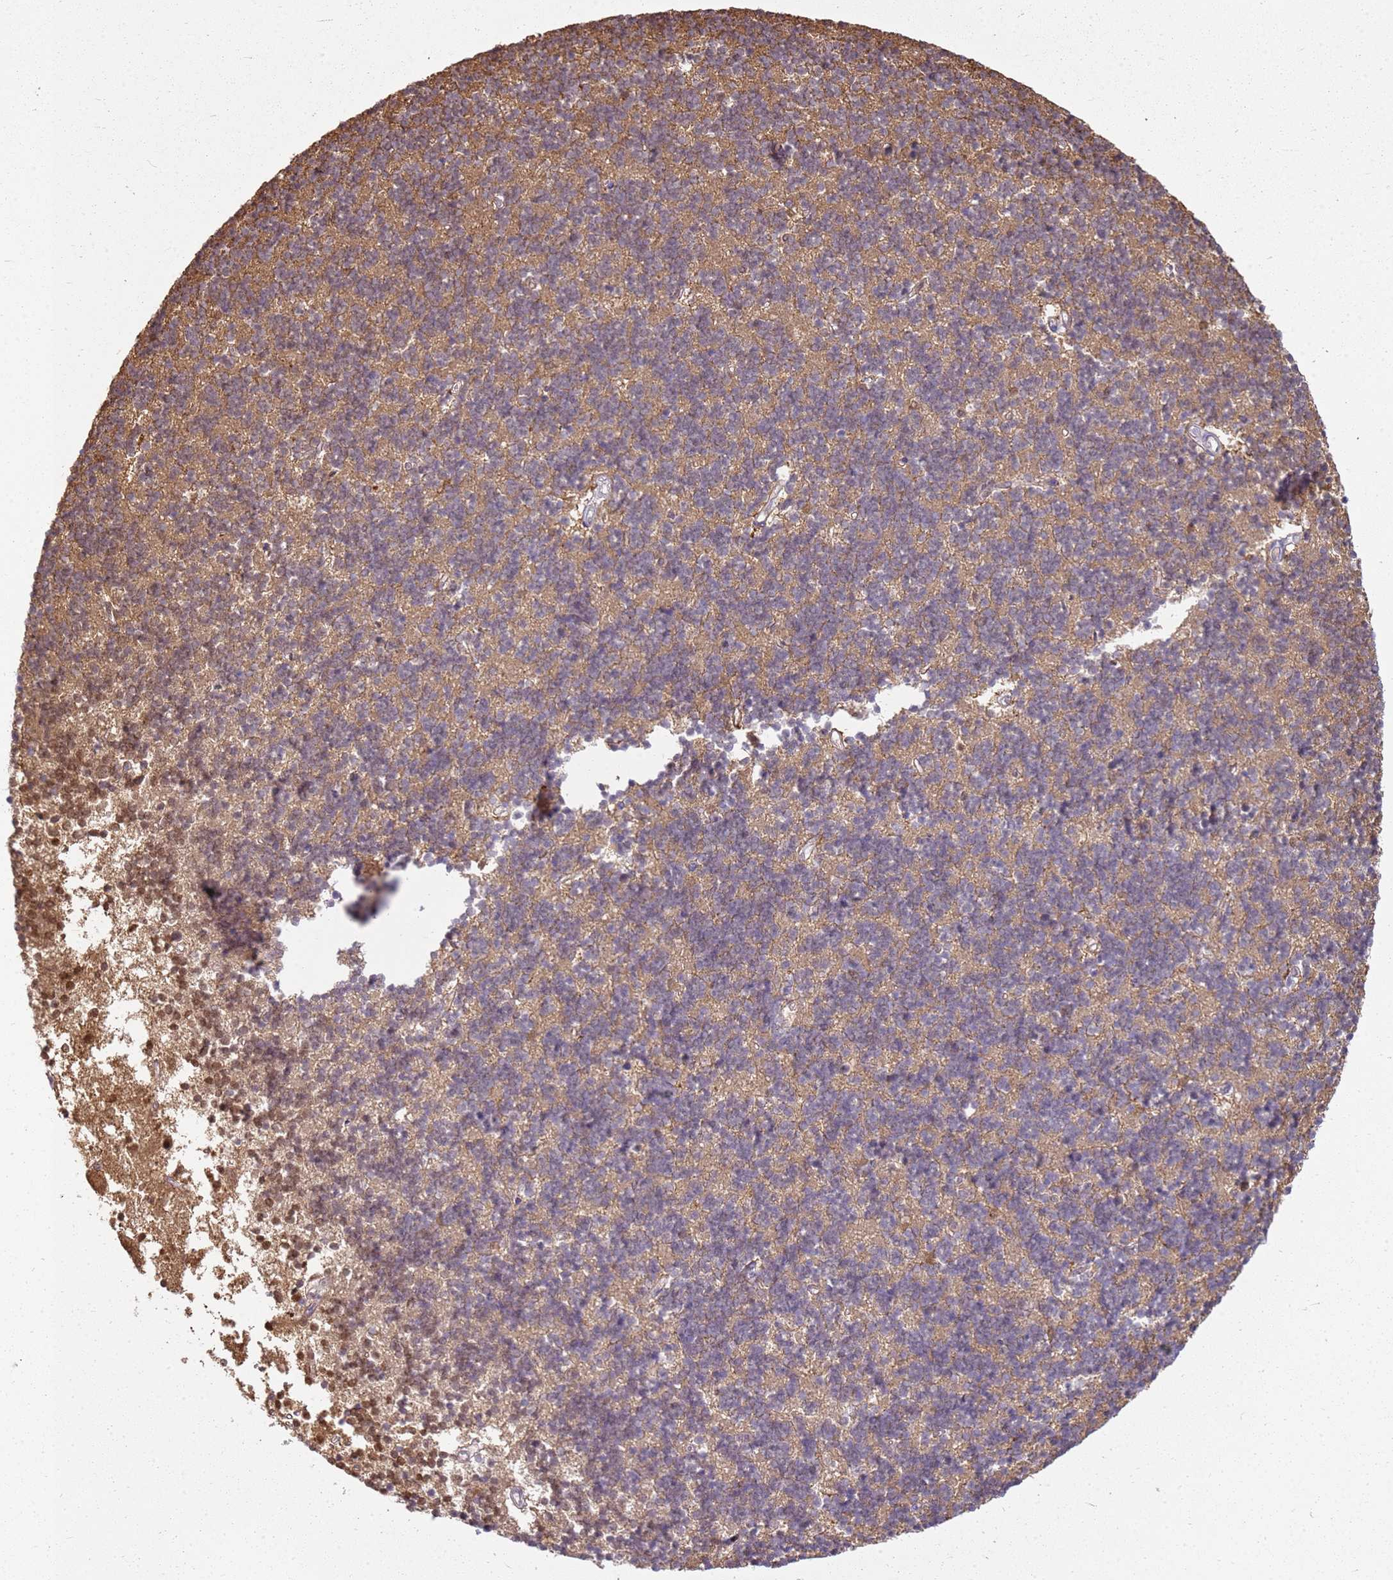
{"staining": {"intensity": "weak", "quantity": "25%-75%", "location": "cytoplasmic/membranous"}, "tissue": "cerebellum", "cell_type": "Cells in granular layer", "image_type": "normal", "snomed": [{"axis": "morphology", "description": "Normal tissue, NOS"}, {"axis": "topography", "description": "Cerebellum"}], "caption": "Cells in granular layer exhibit low levels of weak cytoplasmic/membranous positivity in about 25%-75% of cells in normal human cerebellum.", "gene": "YWHAE", "patient": {"sex": "male", "age": 54}}